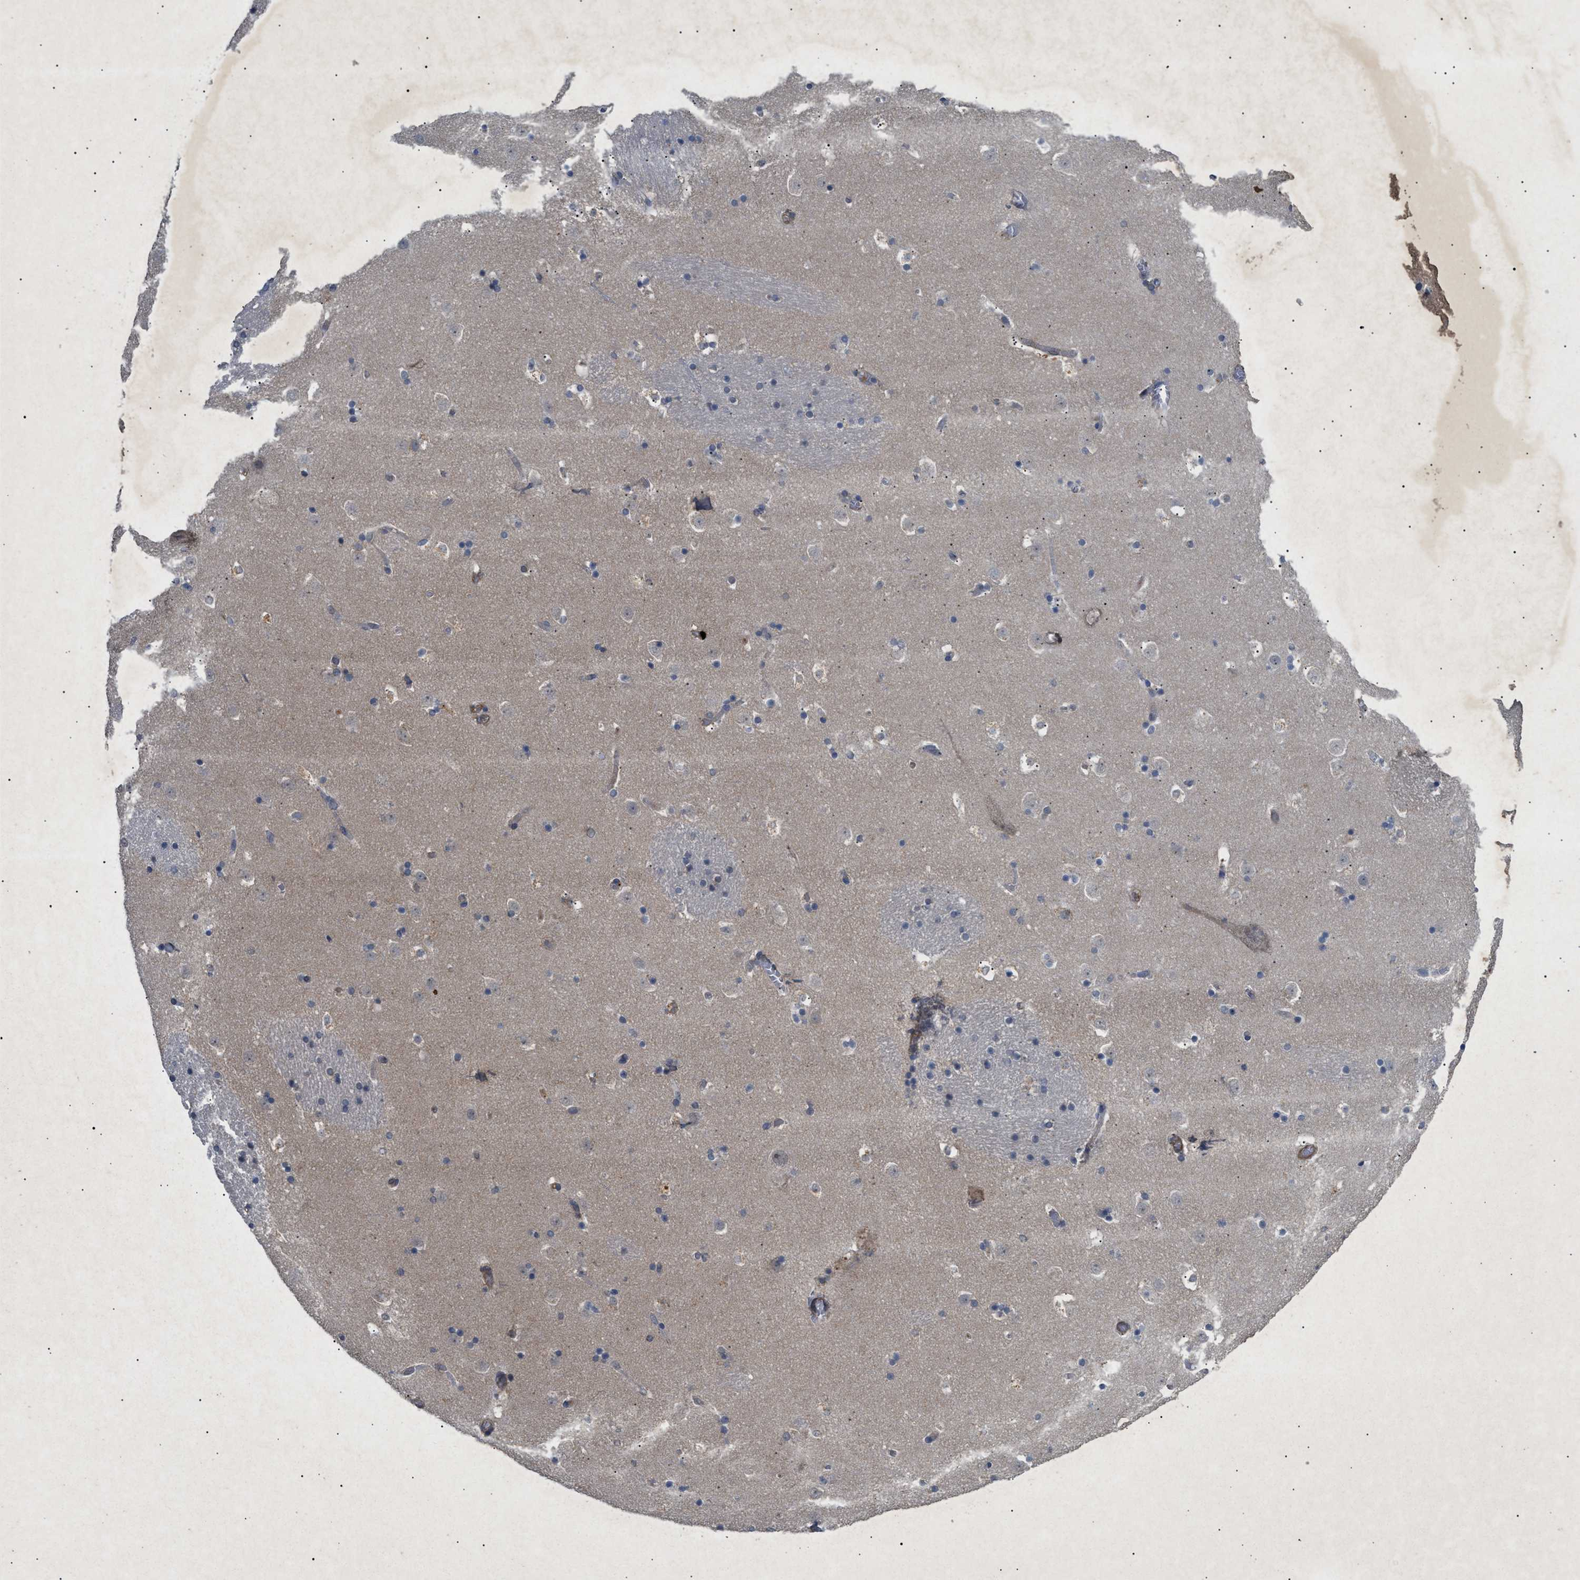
{"staining": {"intensity": "weak", "quantity": "<25%", "location": "cytoplasmic/membranous"}, "tissue": "caudate", "cell_type": "Glial cells", "image_type": "normal", "snomed": [{"axis": "morphology", "description": "Normal tissue, NOS"}, {"axis": "topography", "description": "Lateral ventricle wall"}], "caption": "IHC histopathology image of normal caudate: caudate stained with DAB (3,3'-diaminobenzidine) displays no significant protein positivity in glial cells.", "gene": "SIRT5", "patient": {"sex": "male", "age": 45}}